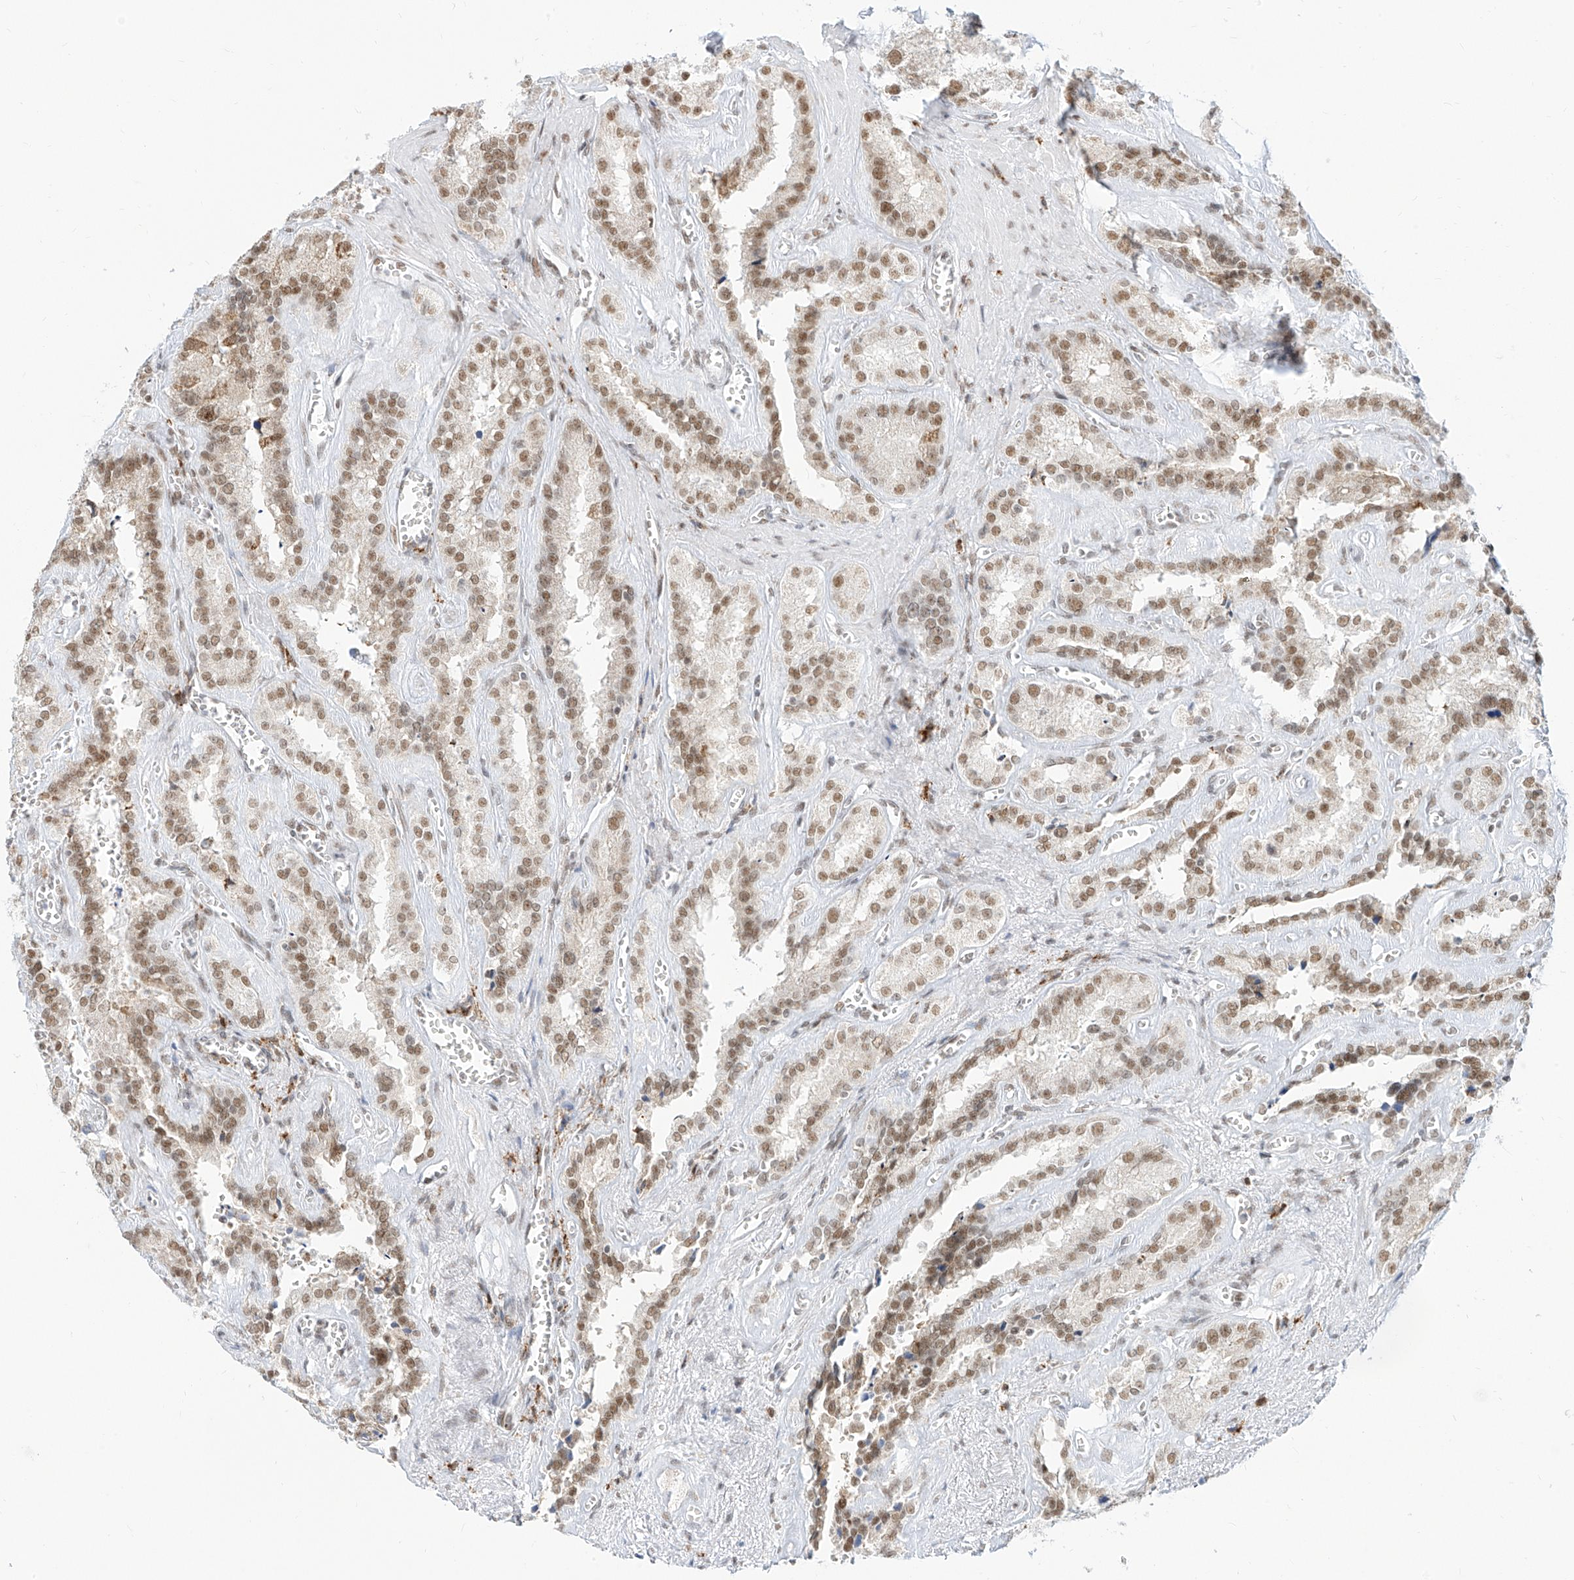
{"staining": {"intensity": "moderate", "quantity": "25%-75%", "location": "nuclear"}, "tissue": "seminal vesicle", "cell_type": "Glandular cells", "image_type": "normal", "snomed": [{"axis": "morphology", "description": "Normal tissue, NOS"}, {"axis": "topography", "description": "Prostate"}, {"axis": "topography", "description": "Seminal veicle"}], "caption": "A photomicrograph showing moderate nuclear expression in approximately 25%-75% of glandular cells in benign seminal vesicle, as visualized by brown immunohistochemical staining.", "gene": "SUPT5H", "patient": {"sex": "male", "age": 59}}